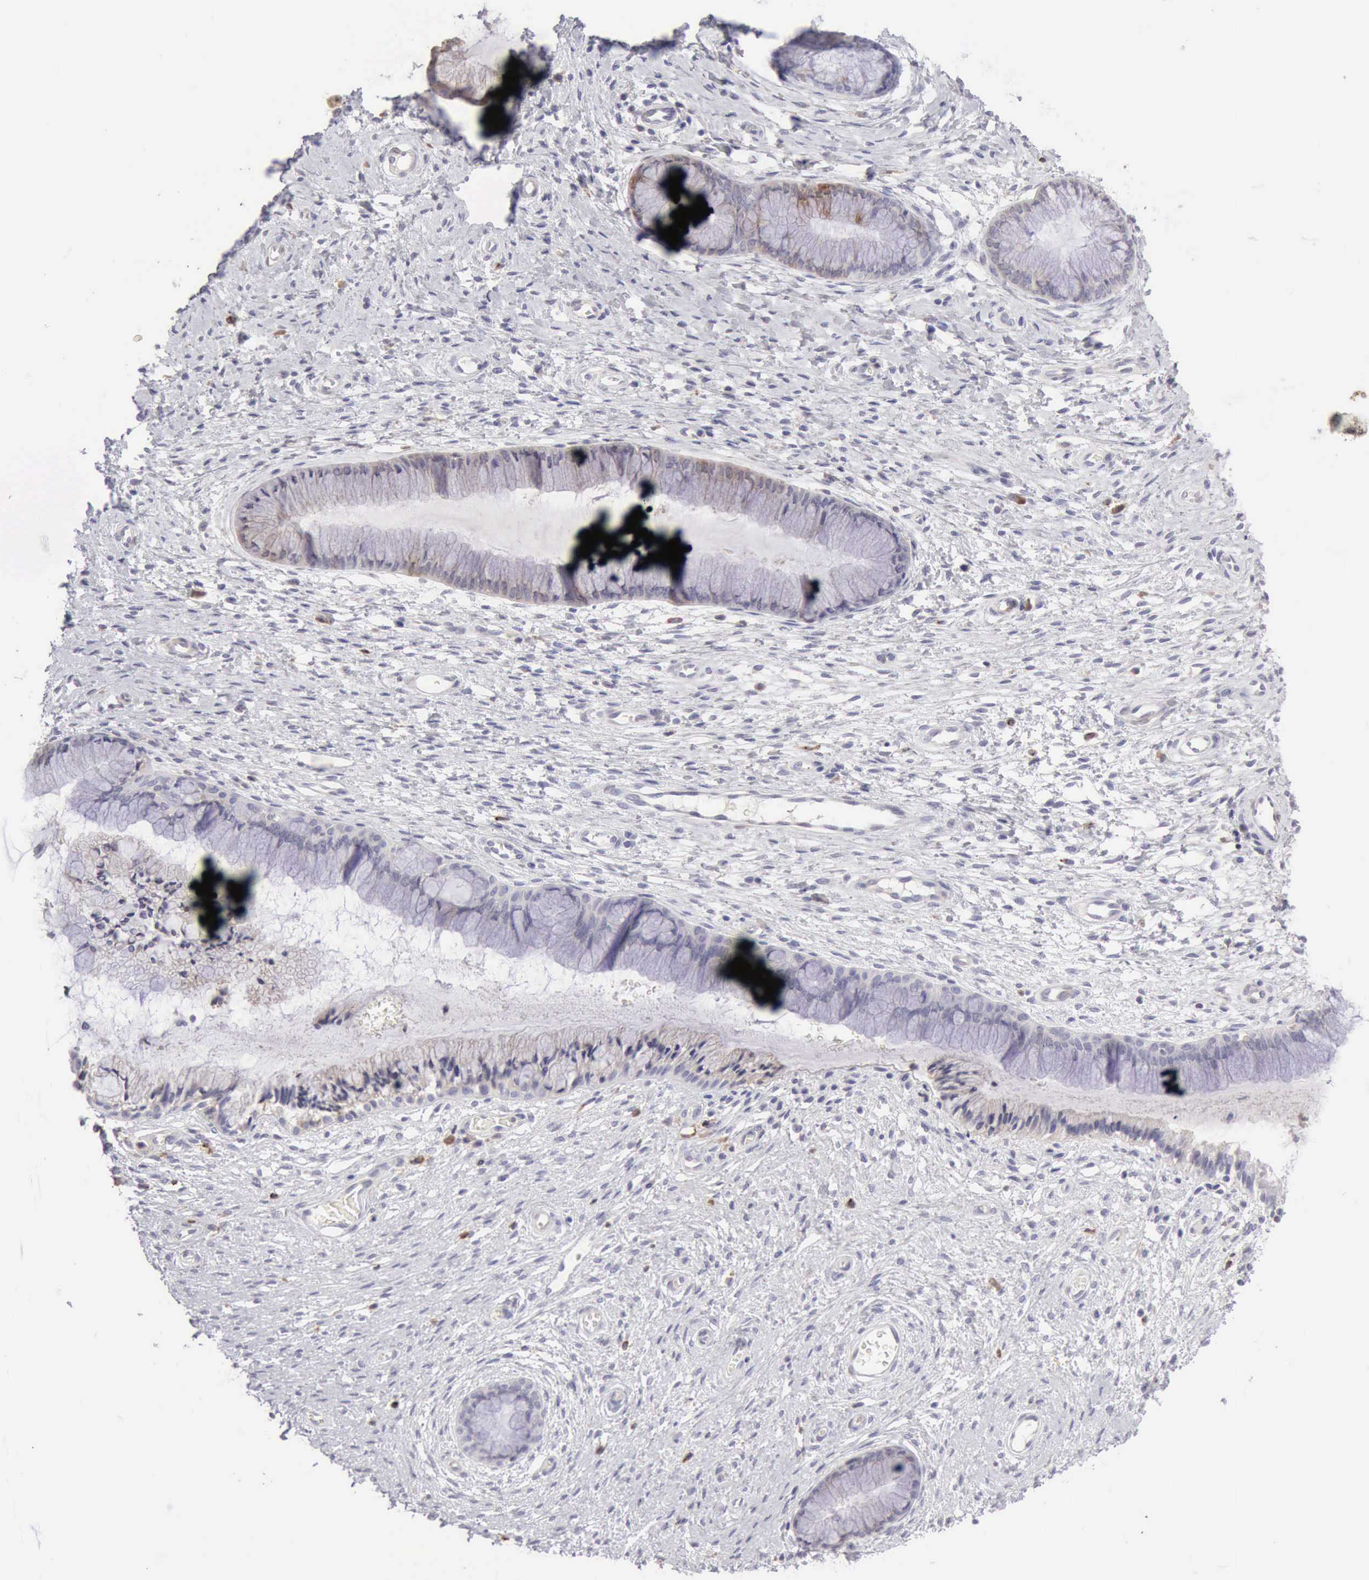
{"staining": {"intensity": "negative", "quantity": "none", "location": "none"}, "tissue": "cervix", "cell_type": "Glandular cells", "image_type": "normal", "snomed": [{"axis": "morphology", "description": "Normal tissue, NOS"}, {"axis": "topography", "description": "Cervix"}], "caption": "Immunohistochemistry (IHC) histopathology image of normal cervix stained for a protein (brown), which shows no expression in glandular cells.", "gene": "RNASE1", "patient": {"sex": "female", "age": 27}}